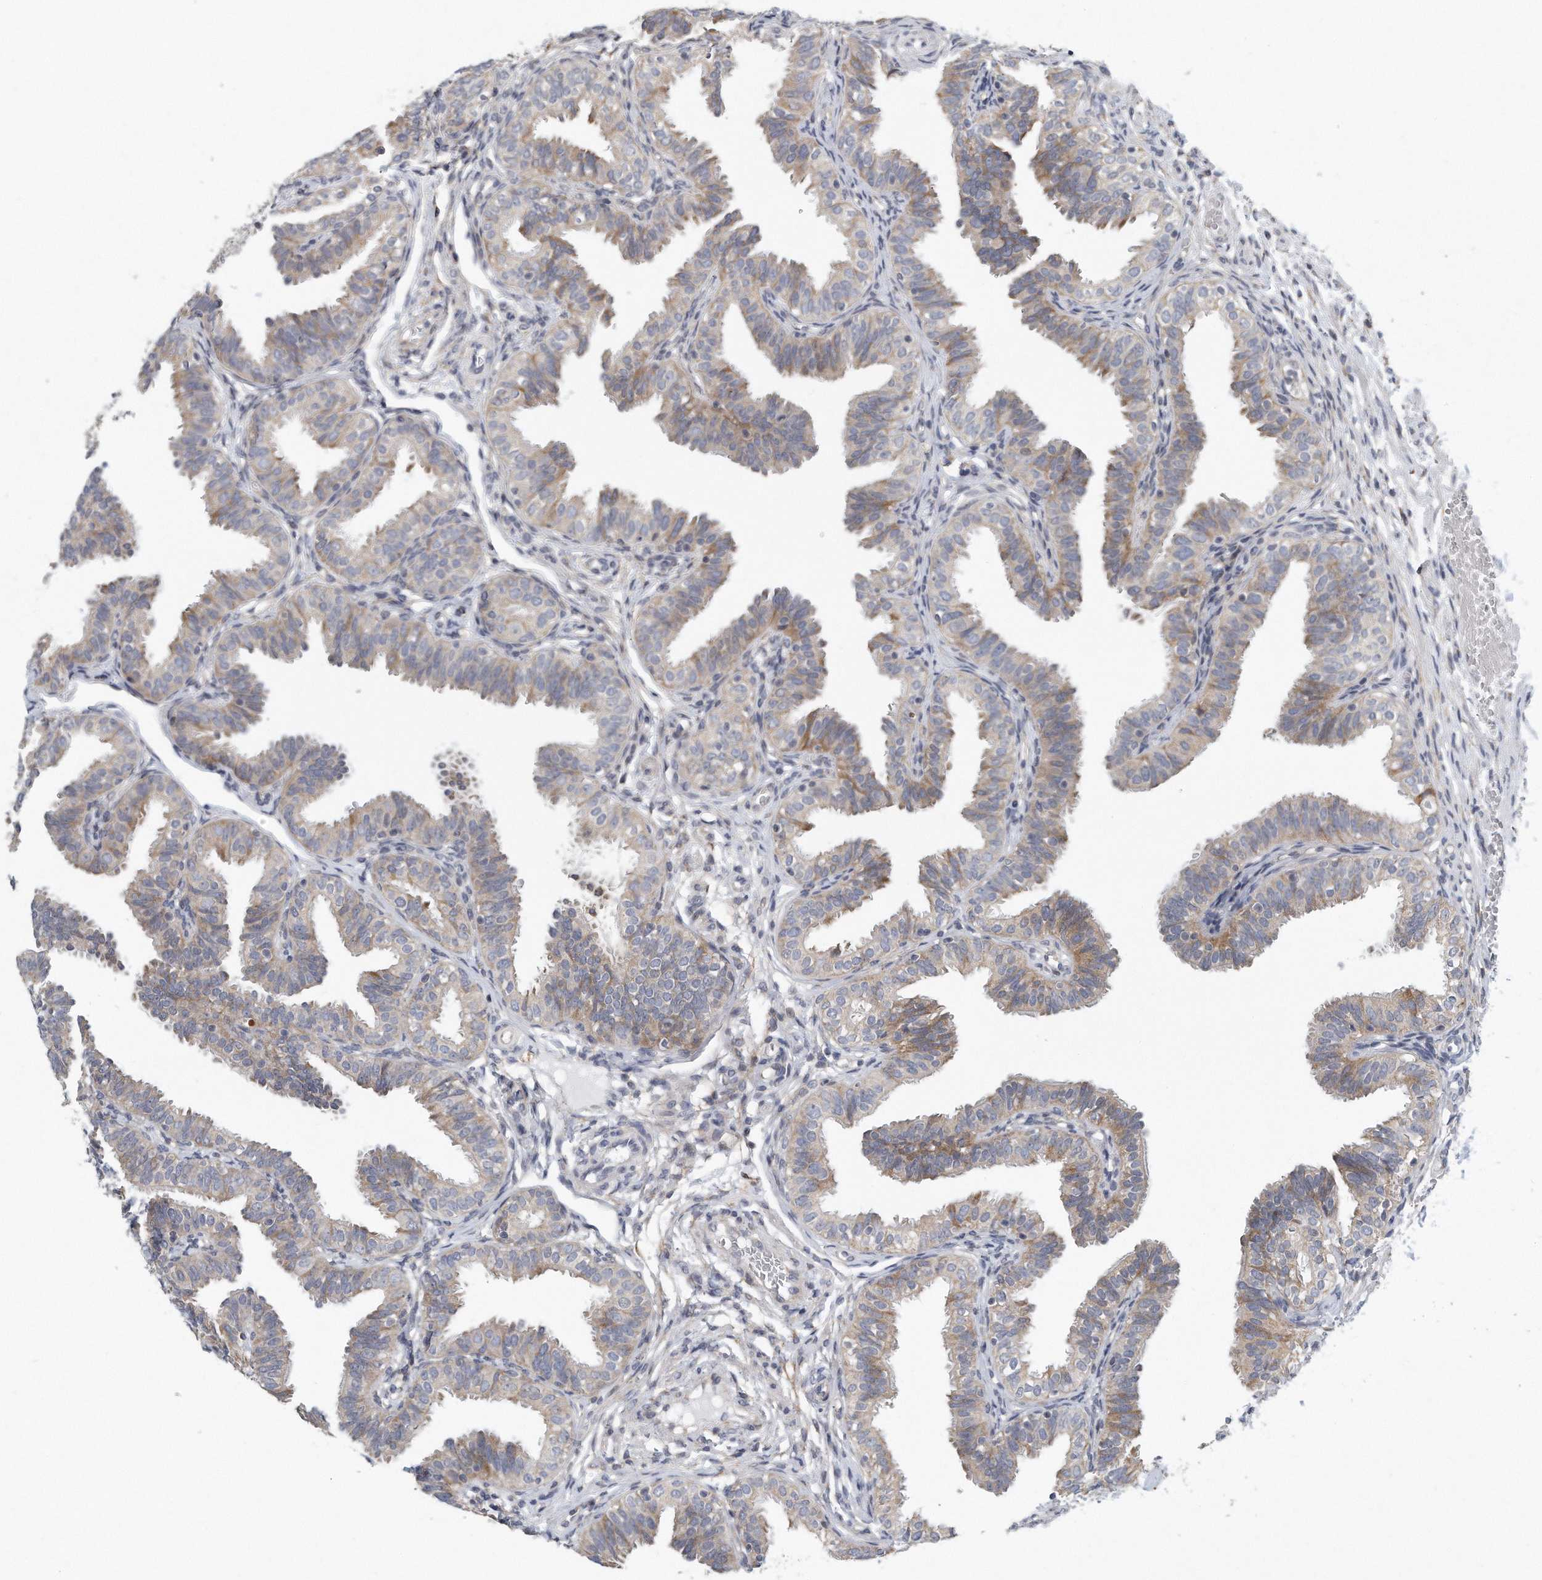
{"staining": {"intensity": "weak", "quantity": "25%-75%", "location": "cytoplasmic/membranous"}, "tissue": "fallopian tube", "cell_type": "Glandular cells", "image_type": "normal", "snomed": [{"axis": "morphology", "description": "Normal tissue, NOS"}, {"axis": "topography", "description": "Fallopian tube"}], "caption": "This micrograph shows unremarkable fallopian tube stained with IHC to label a protein in brown. The cytoplasmic/membranous of glandular cells show weak positivity for the protein. Nuclei are counter-stained blue.", "gene": "VLDLR", "patient": {"sex": "female", "age": 35}}